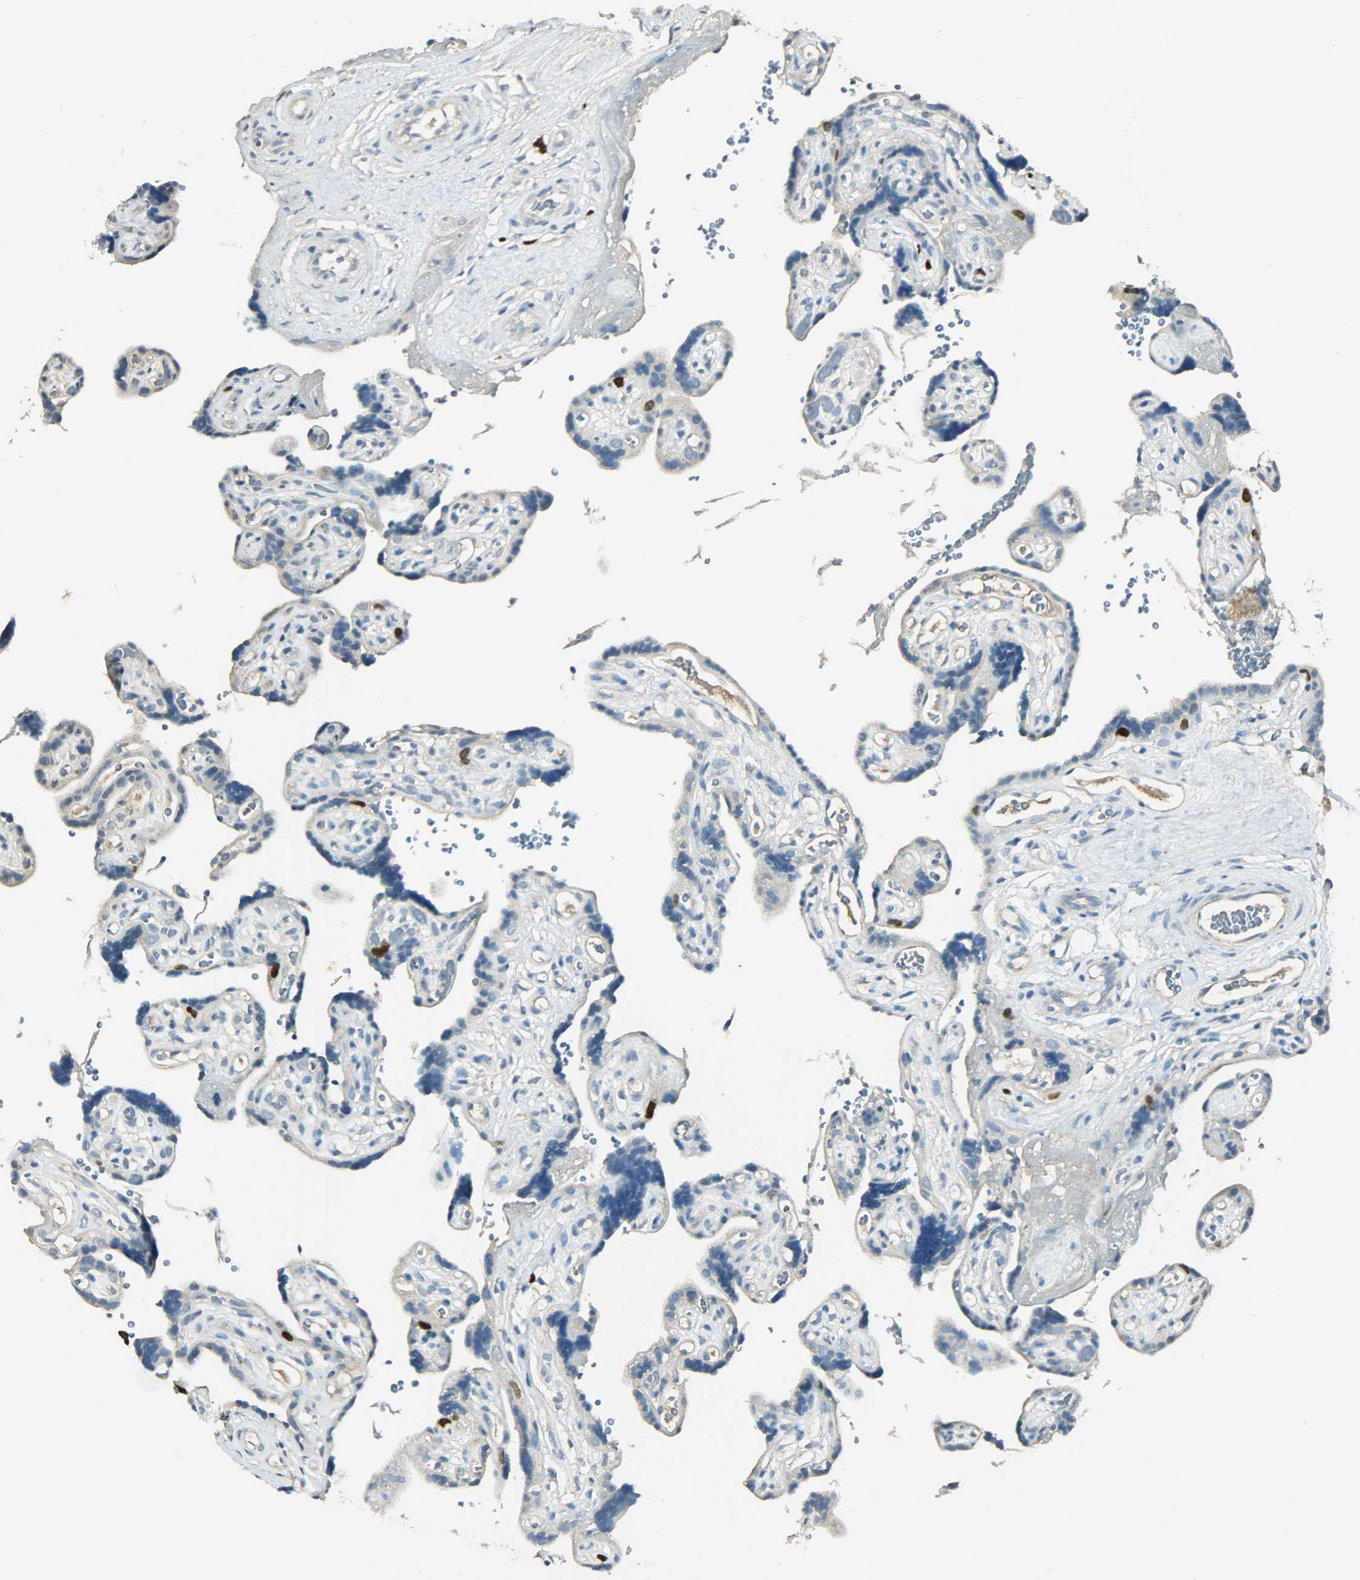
{"staining": {"intensity": "weak", "quantity": "25%-75%", "location": "cytoplasmic/membranous"}, "tissue": "placenta", "cell_type": "Decidual cells", "image_type": "normal", "snomed": [{"axis": "morphology", "description": "Normal tissue, NOS"}, {"axis": "topography", "description": "Placenta"}], "caption": "Placenta stained for a protein (brown) reveals weak cytoplasmic/membranous positive positivity in about 25%-75% of decidual cells.", "gene": "TPX2", "patient": {"sex": "female", "age": 30}}